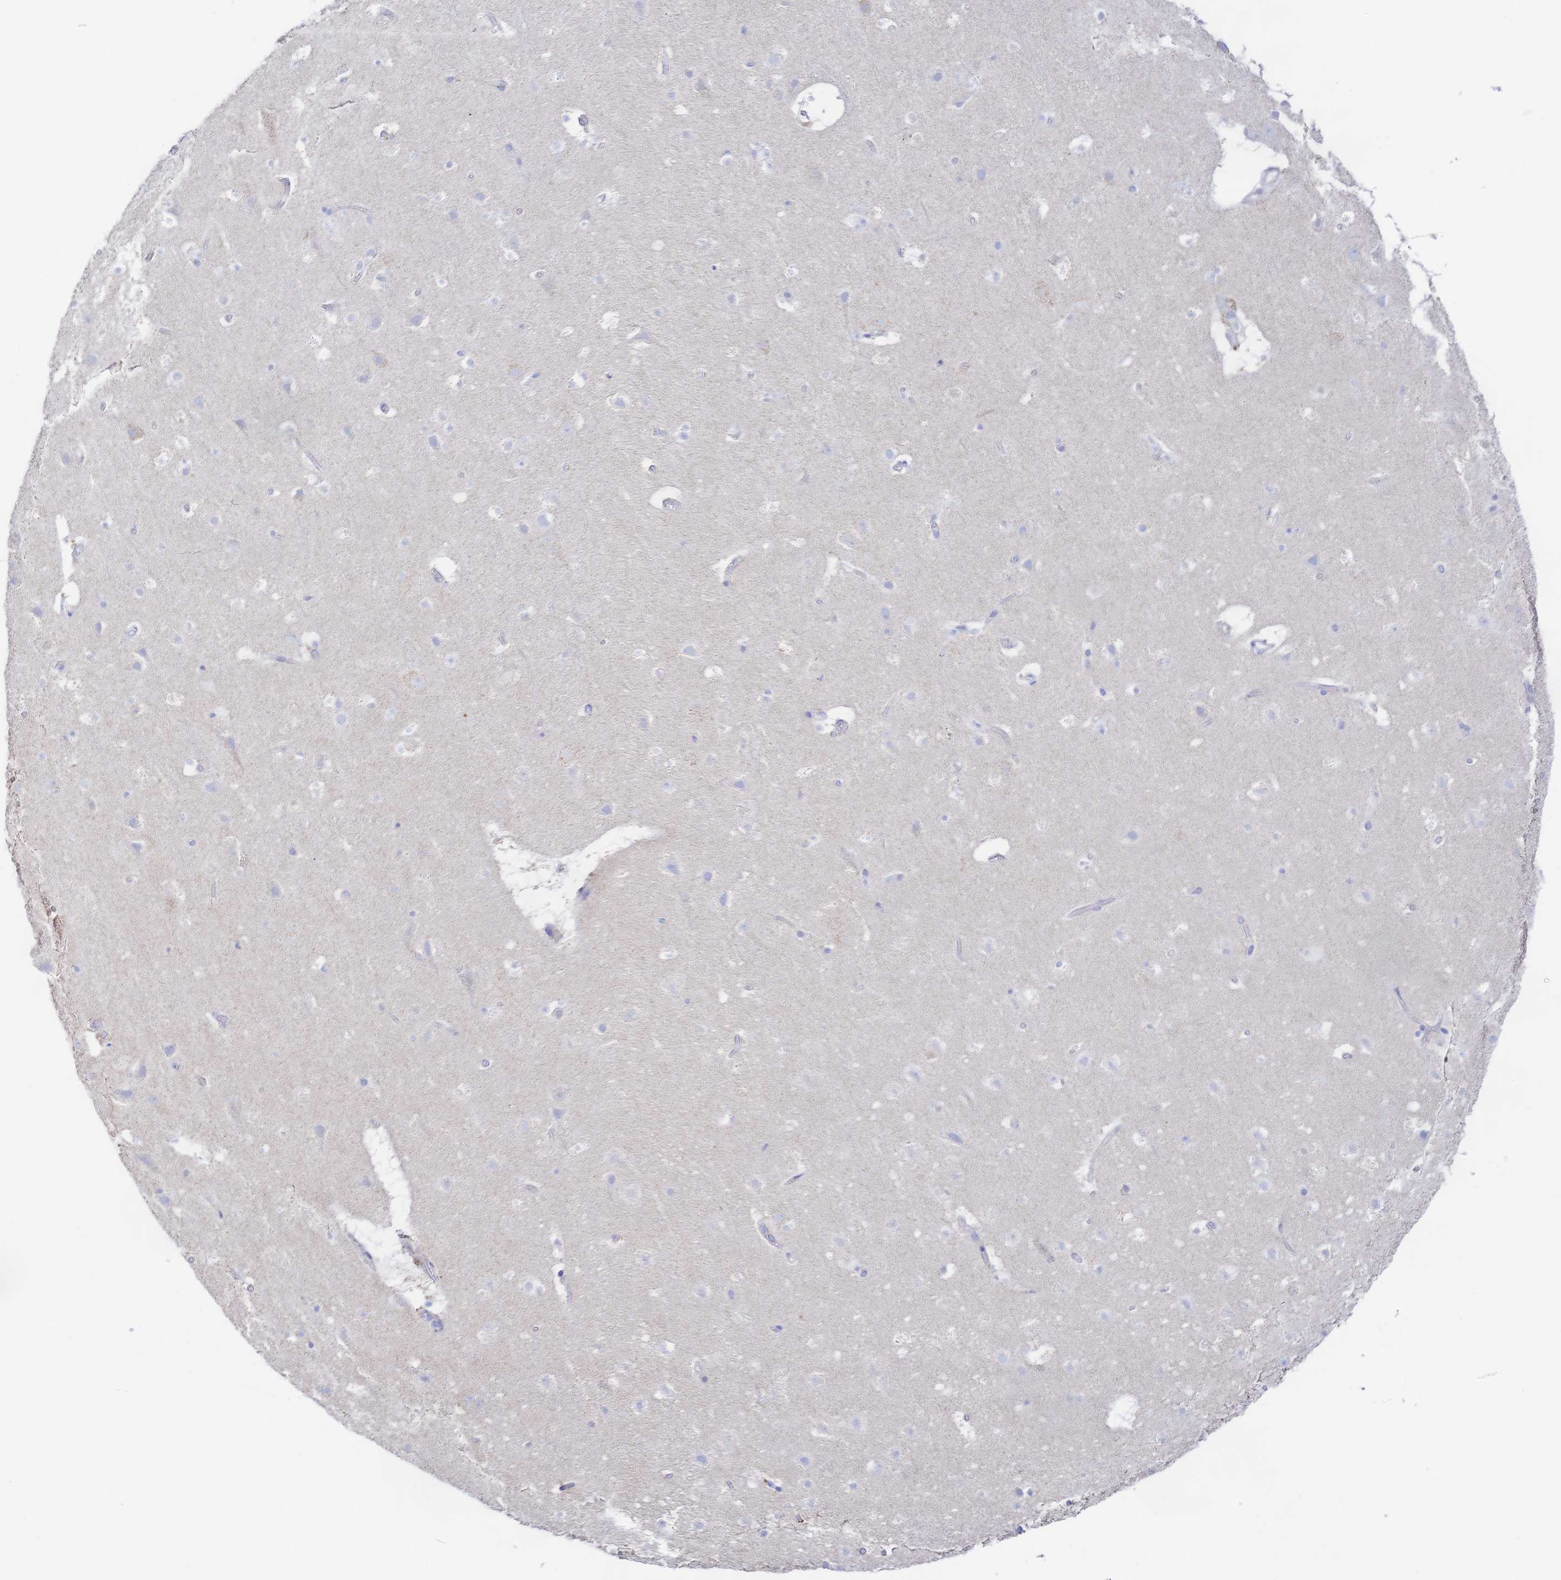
{"staining": {"intensity": "negative", "quantity": "none", "location": "none"}, "tissue": "cerebral cortex", "cell_type": "Endothelial cells", "image_type": "normal", "snomed": [{"axis": "morphology", "description": "Normal tissue, NOS"}, {"axis": "topography", "description": "Cerebral cortex"}], "caption": "High power microscopy image of an immunohistochemistry (IHC) histopathology image of unremarkable cerebral cortex, revealing no significant expression in endothelial cells.", "gene": "SYNGR4", "patient": {"sex": "female", "age": 42}}